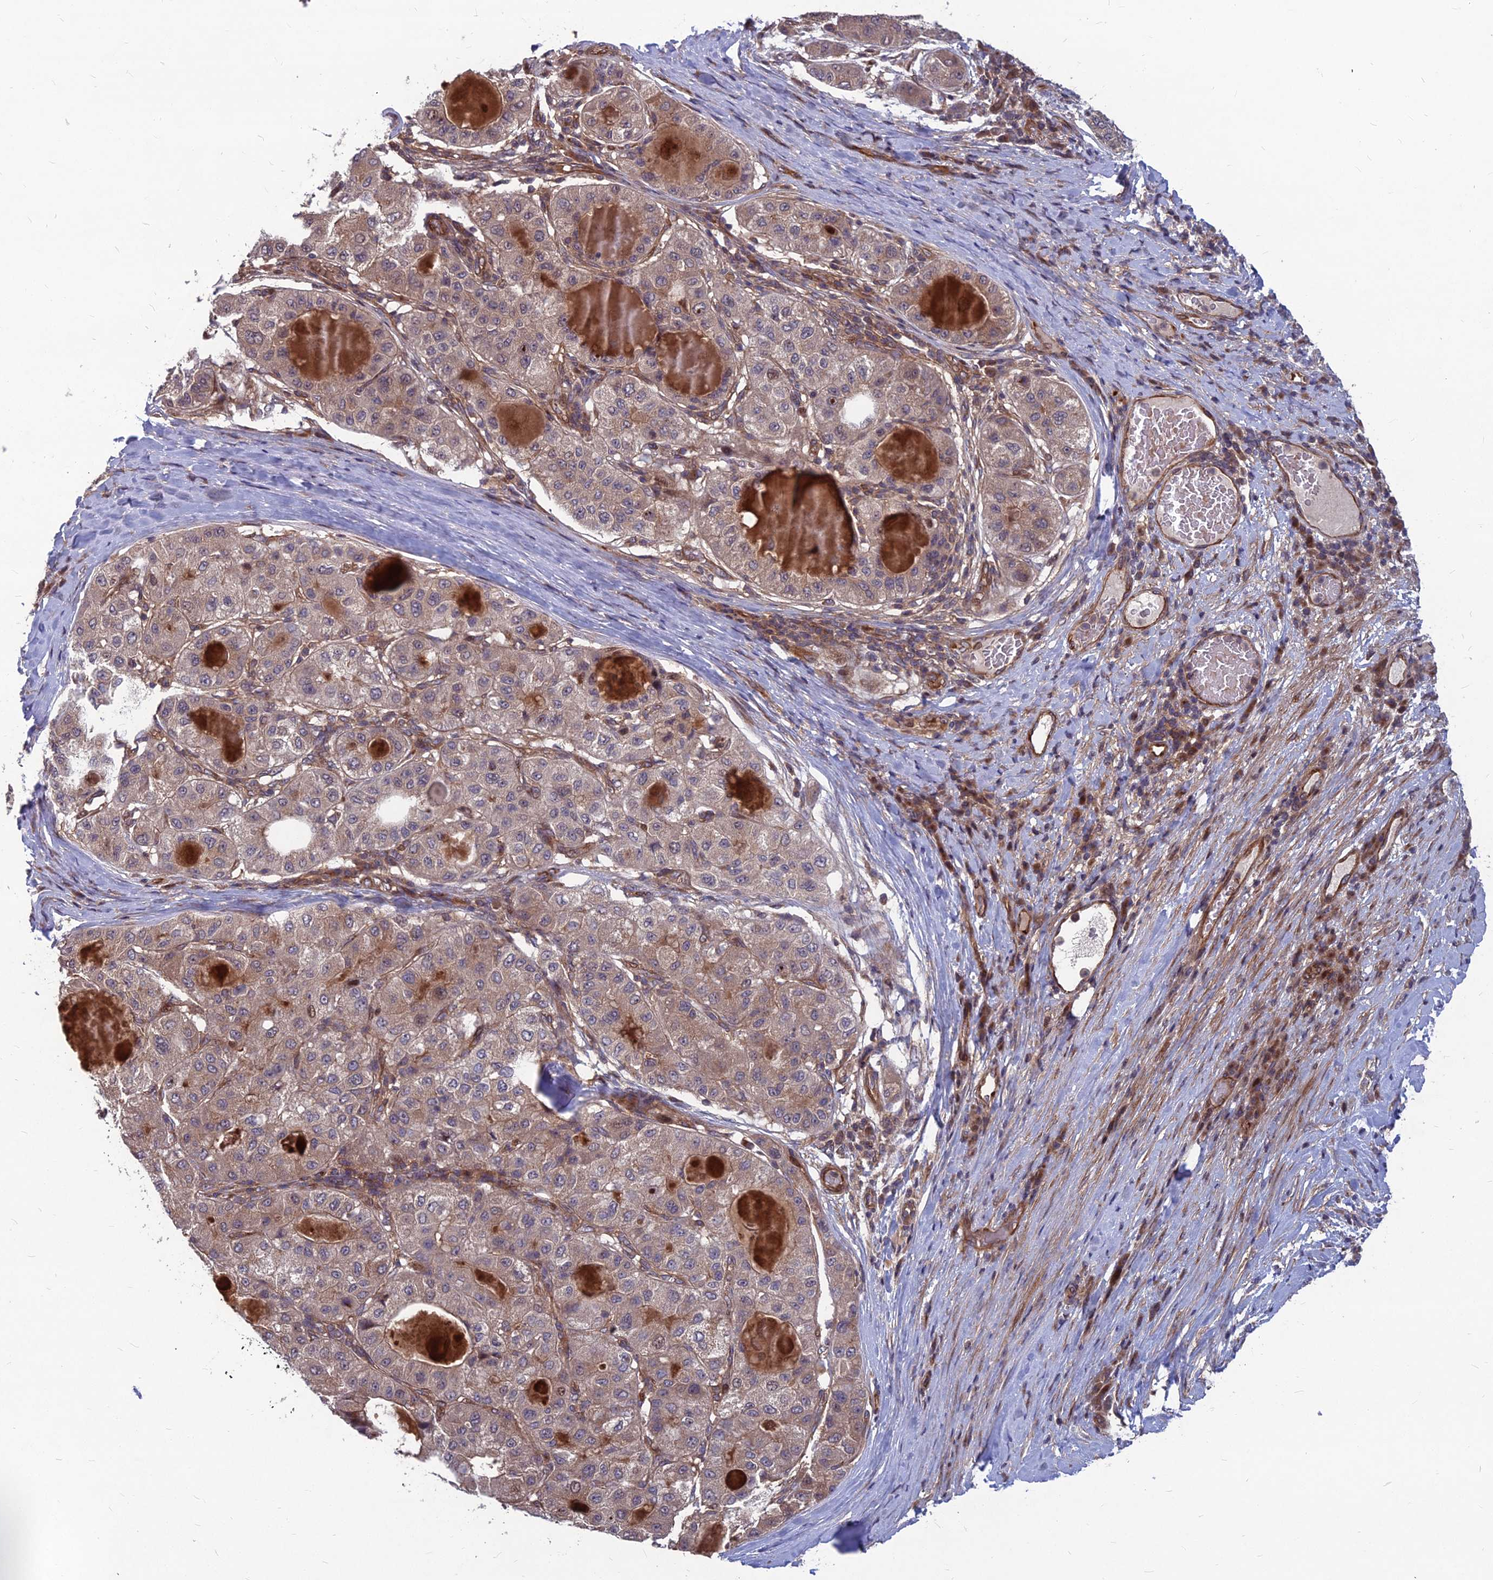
{"staining": {"intensity": "moderate", "quantity": "<25%", "location": "cytoplasmic/membranous"}, "tissue": "liver cancer", "cell_type": "Tumor cells", "image_type": "cancer", "snomed": [{"axis": "morphology", "description": "Carcinoma, Hepatocellular, NOS"}, {"axis": "topography", "description": "Liver"}], "caption": "Liver hepatocellular carcinoma tissue shows moderate cytoplasmic/membranous staining in approximately <25% of tumor cells (Stains: DAB in brown, nuclei in blue, Microscopy: brightfield microscopy at high magnification).", "gene": "MFSD8", "patient": {"sex": "male", "age": 80}}